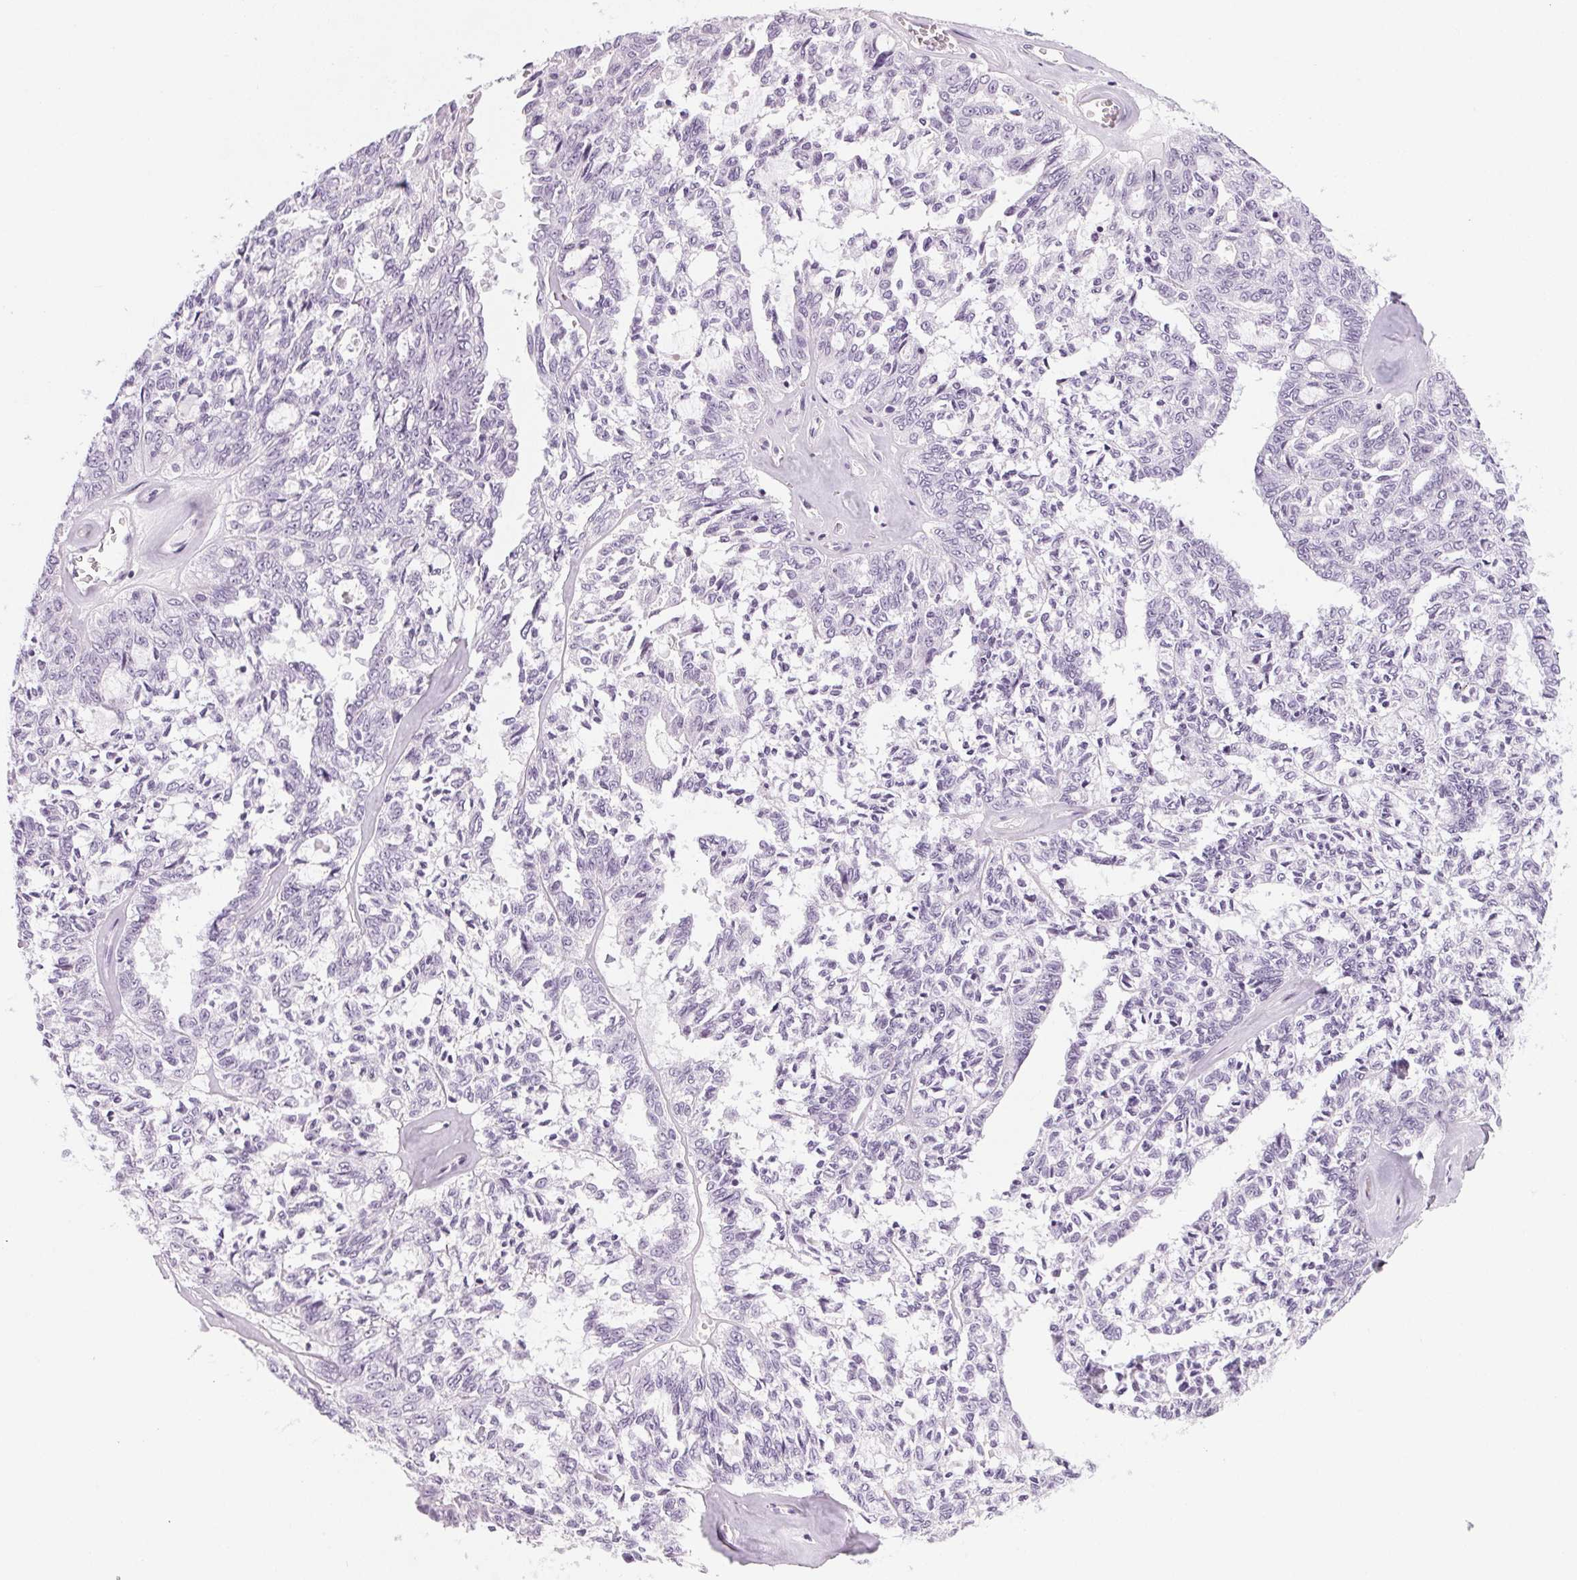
{"staining": {"intensity": "negative", "quantity": "none", "location": "none"}, "tissue": "ovarian cancer", "cell_type": "Tumor cells", "image_type": "cancer", "snomed": [{"axis": "morphology", "description": "Cystadenocarcinoma, serous, NOS"}, {"axis": "topography", "description": "Ovary"}], "caption": "An immunohistochemistry (IHC) histopathology image of ovarian cancer is shown. There is no staining in tumor cells of ovarian cancer.", "gene": "LRP2", "patient": {"sex": "female", "age": 71}}